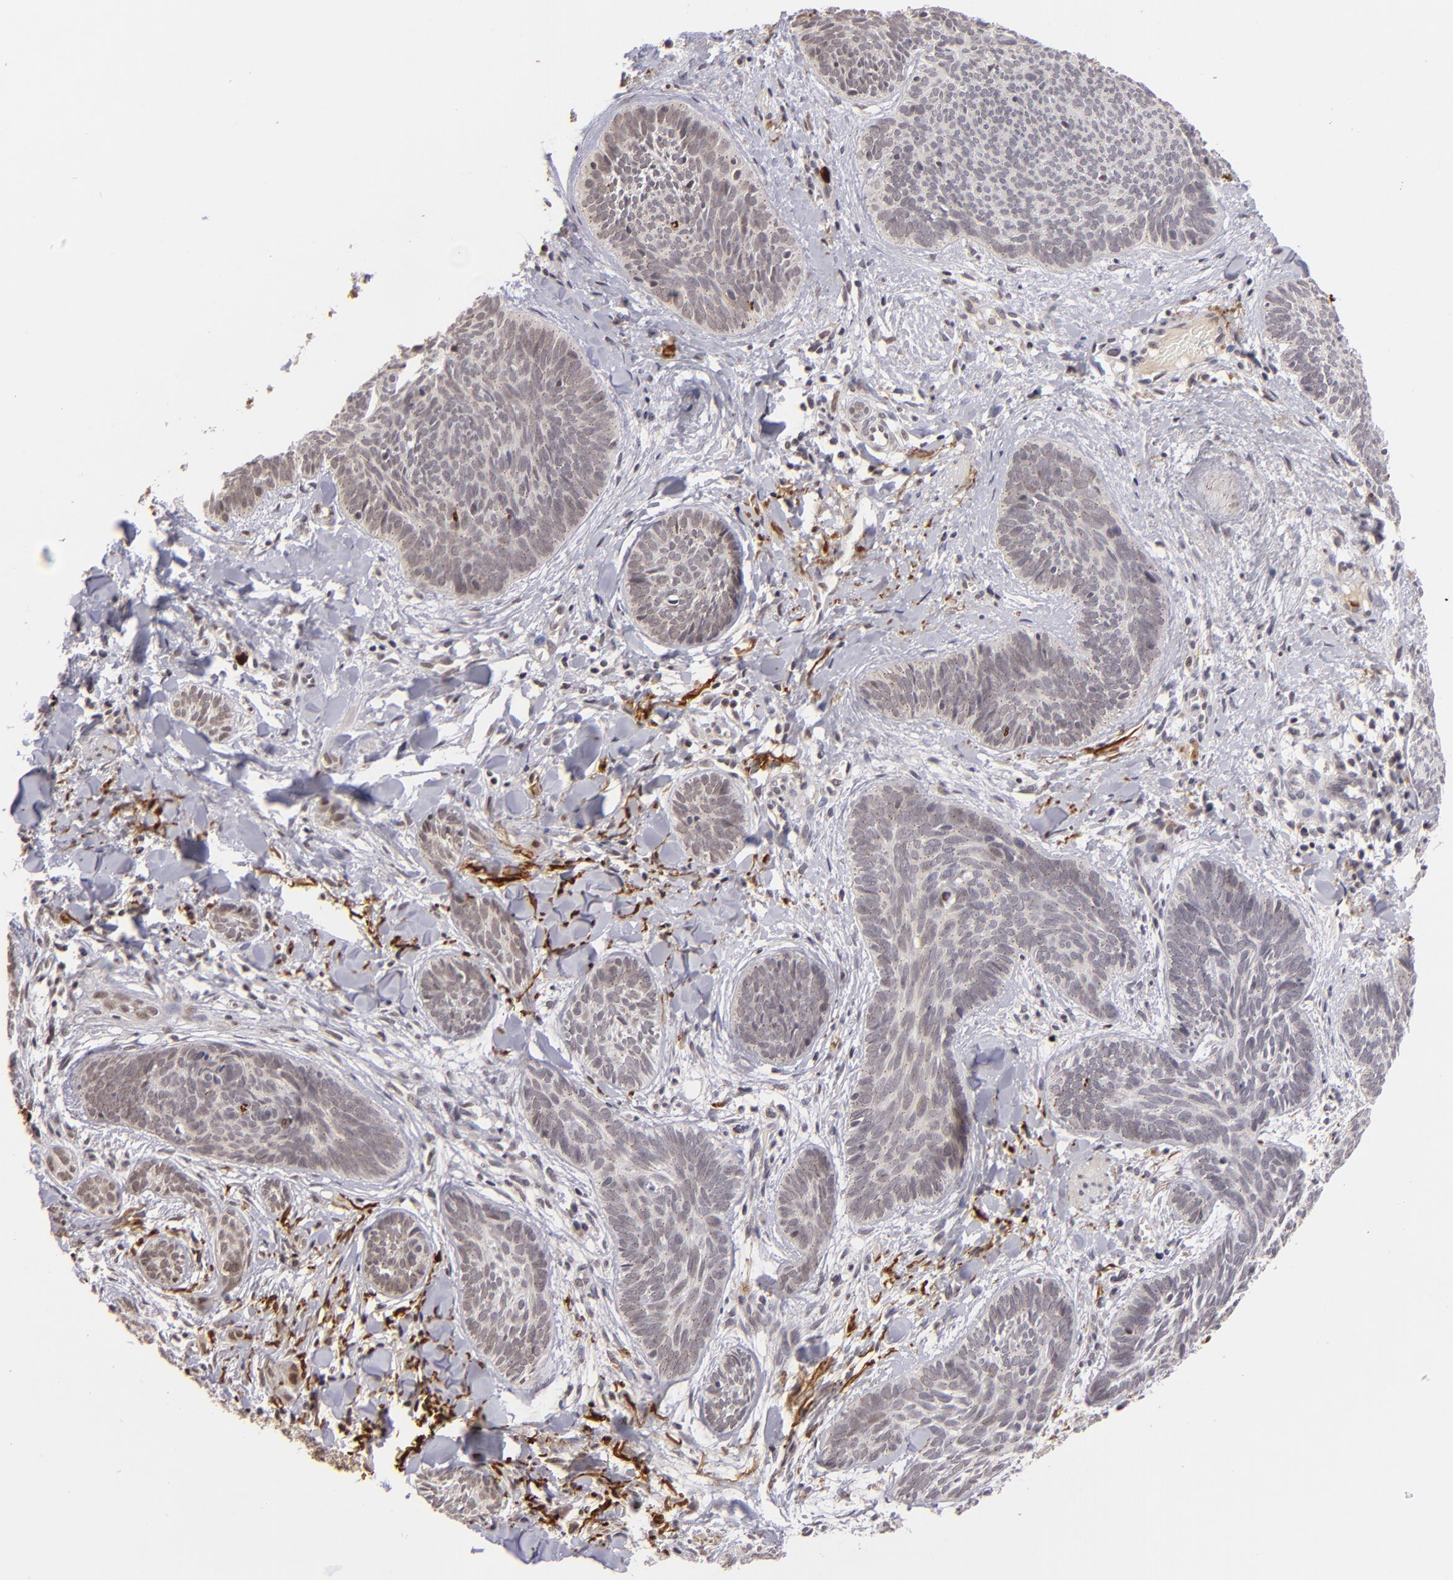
{"staining": {"intensity": "negative", "quantity": "none", "location": "none"}, "tissue": "skin cancer", "cell_type": "Tumor cells", "image_type": "cancer", "snomed": [{"axis": "morphology", "description": "Basal cell carcinoma"}, {"axis": "topography", "description": "Skin"}], "caption": "The histopathology image demonstrates no significant staining in tumor cells of skin basal cell carcinoma.", "gene": "RXRG", "patient": {"sex": "female", "age": 81}}